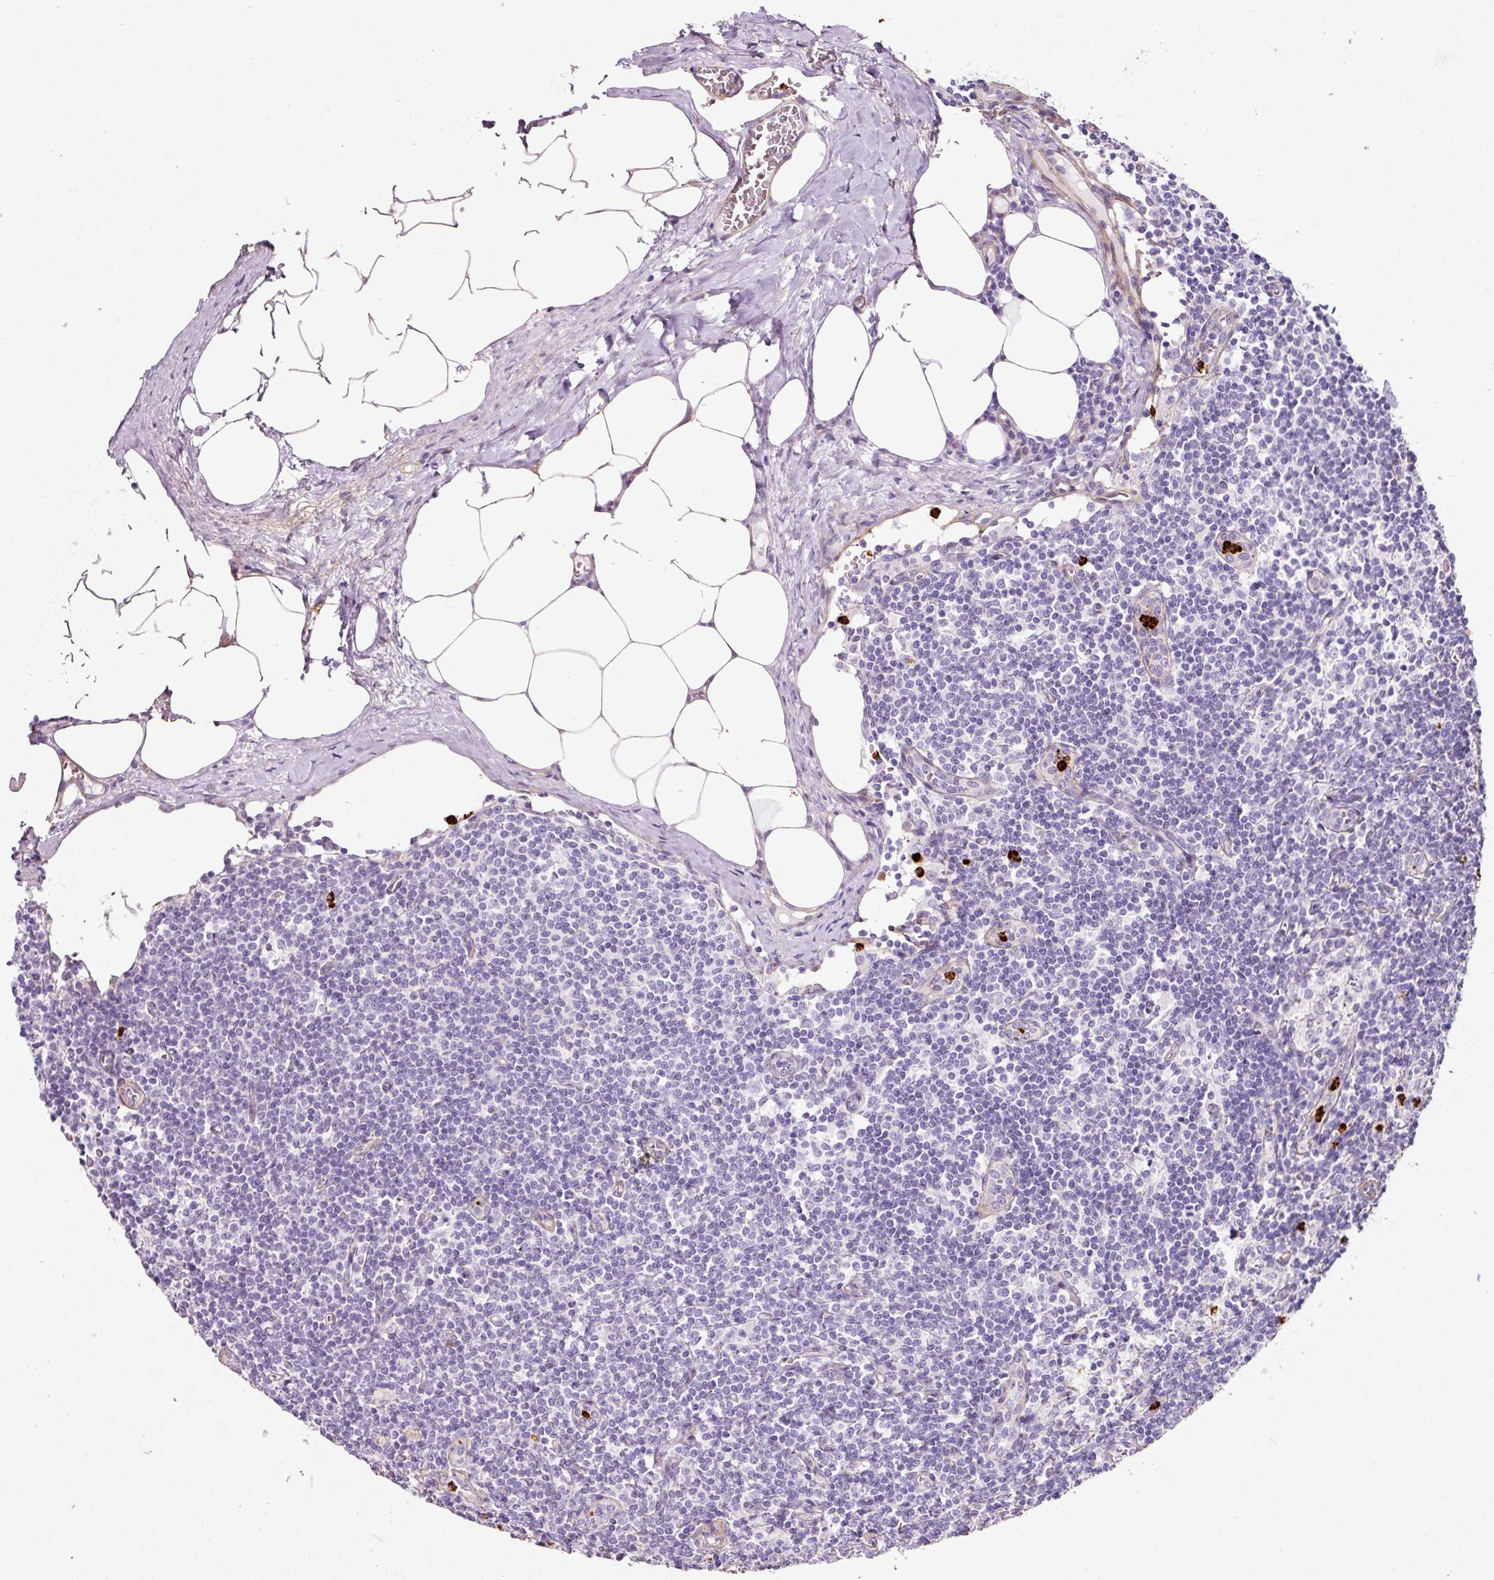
{"staining": {"intensity": "negative", "quantity": "none", "location": "none"}, "tissue": "lymph node", "cell_type": "Germinal center cells", "image_type": "normal", "snomed": [{"axis": "morphology", "description": "Normal tissue, NOS"}, {"axis": "topography", "description": "Lymph node"}], "caption": "A high-resolution photomicrograph shows IHC staining of normal lymph node, which demonstrates no significant staining in germinal center cells. (Immunohistochemistry, brightfield microscopy, high magnification).", "gene": "LOXL4", "patient": {"sex": "female", "age": 59}}